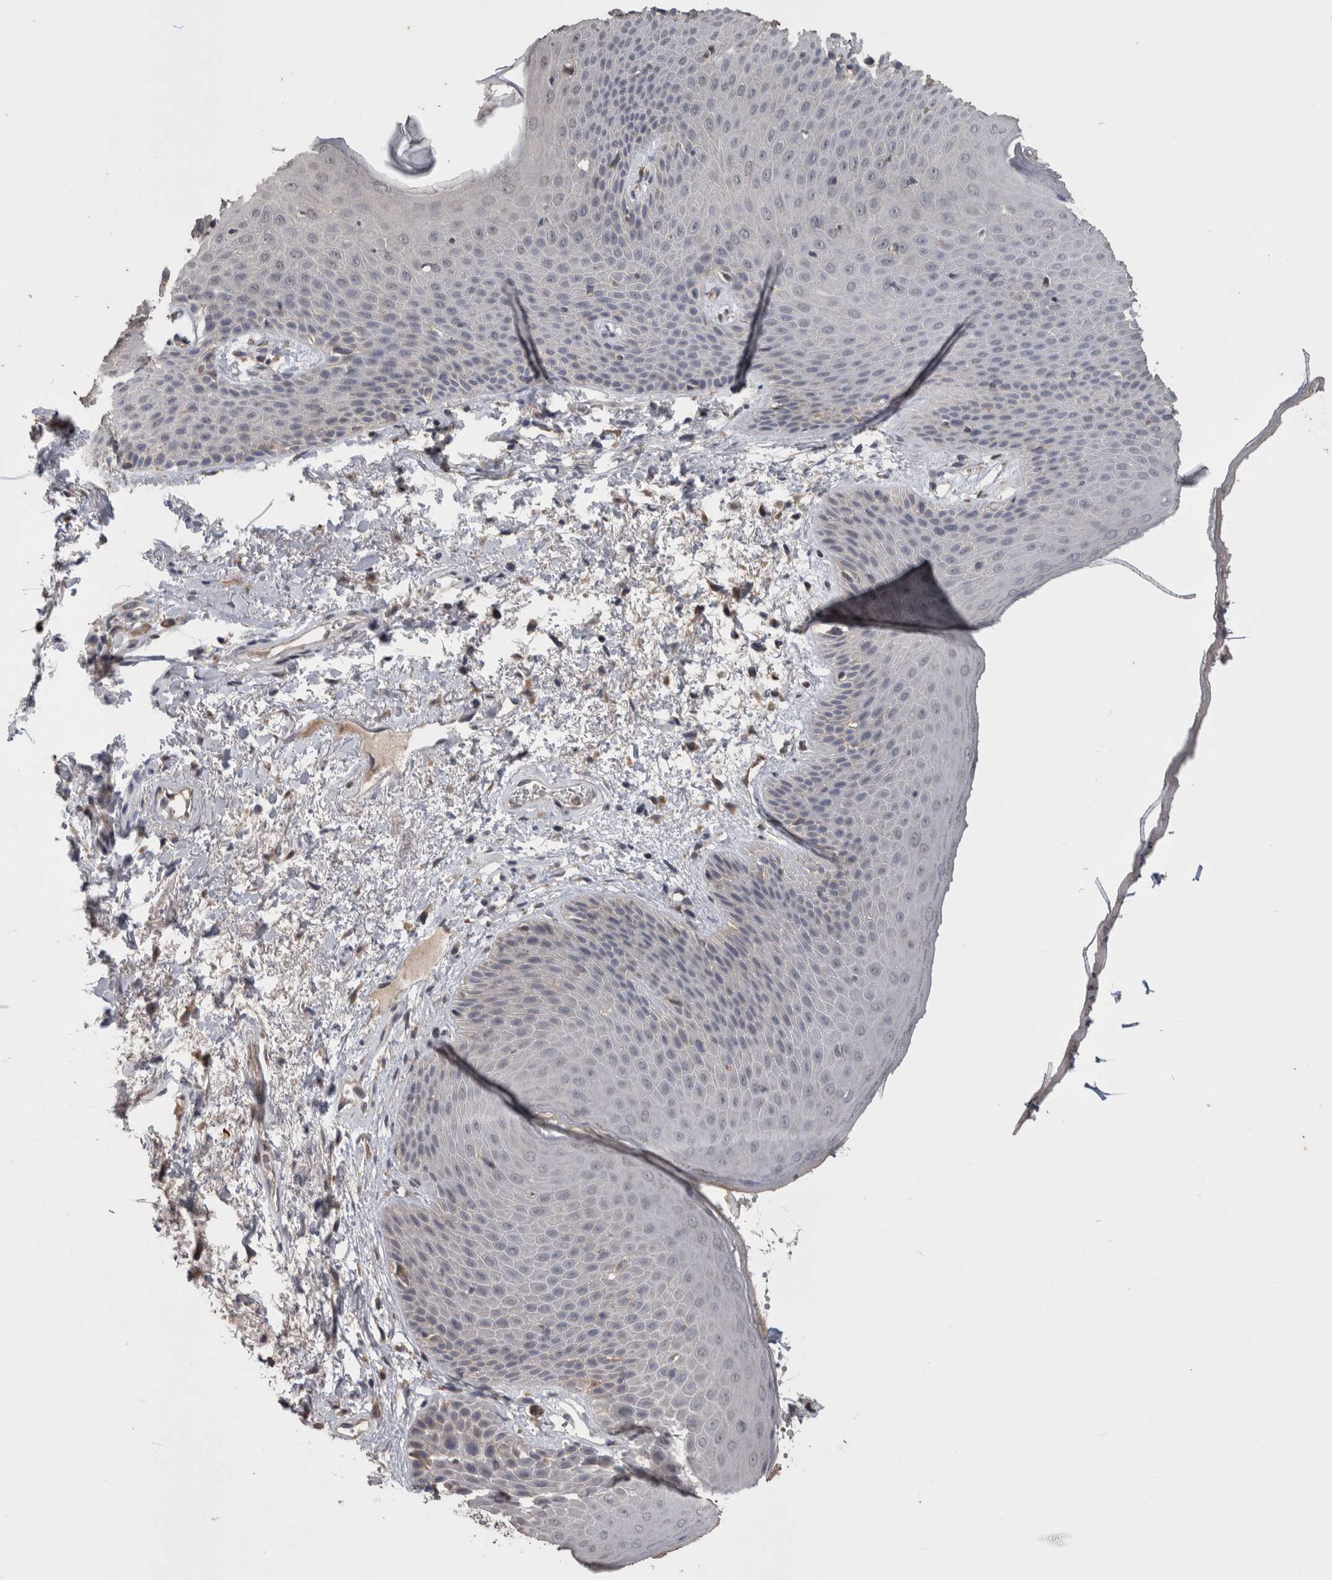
{"staining": {"intensity": "negative", "quantity": "none", "location": "none"}, "tissue": "skin", "cell_type": "Epidermal cells", "image_type": "normal", "snomed": [{"axis": "morphology", "description": "Normal tissue, NOS"}, {"axis": "topography", "description": "Anal"}], "caption": "Immunohistochemistry (IHC) micrograph of benign skin: human skin stained with DAB shows no significant protein positivity in epidermal cells. (Stains: DAB immunohistochemistry with hematoxylin counter stain, Microscopy: brightfield microscopy at high magnification).", "gene": "ANXA13", "patient": {"sex": "male", "age": 74}}